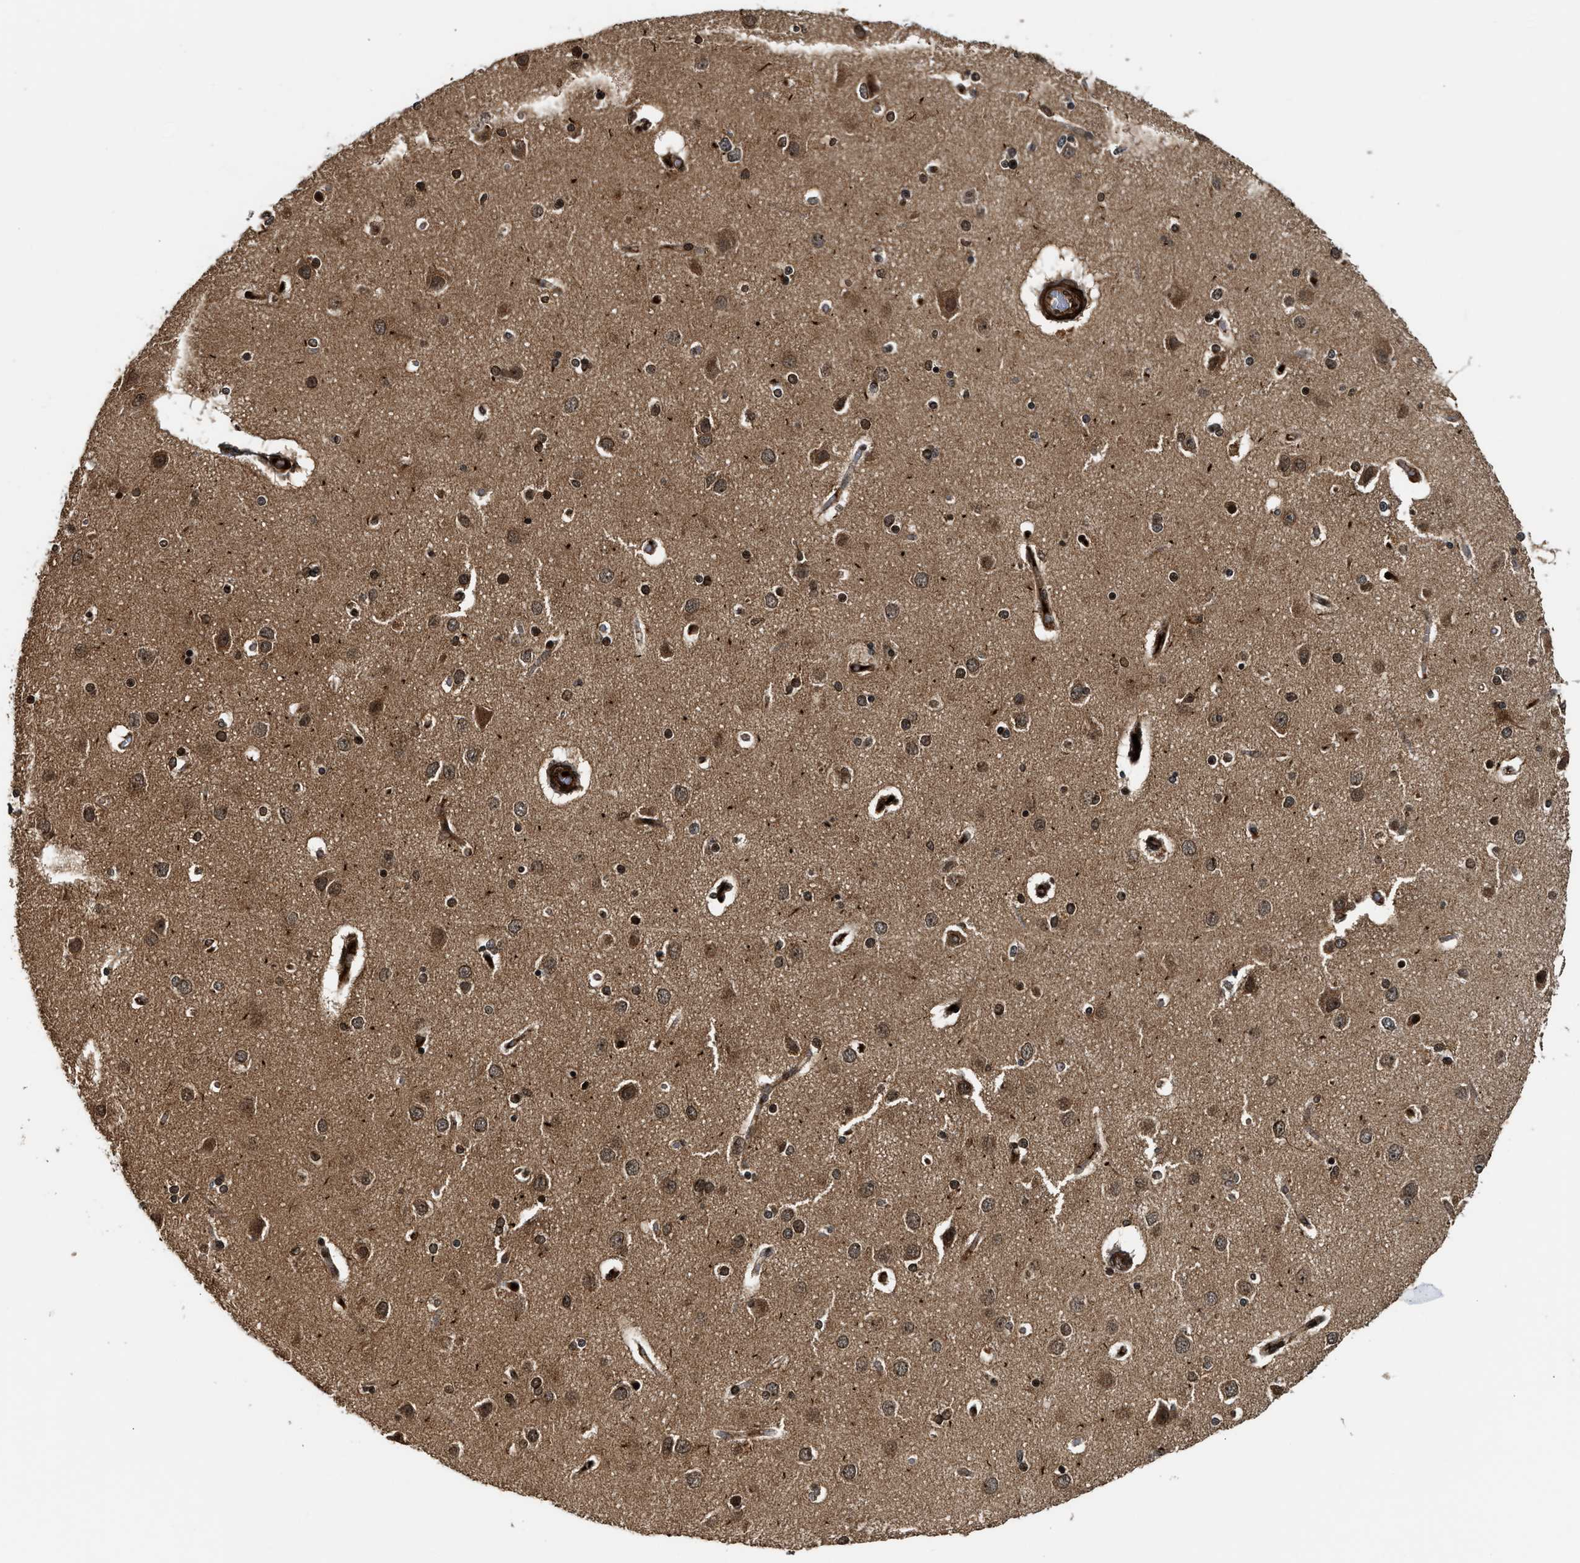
{"staining": {"intensity": "strong", "quantity": ">75%", "location": "cytoplasmic/membranous,nuclear"}, "tissue": "cerebral cortex", "cell_type": "Endothelial cells", "image_type": "normal", "snomed": [{"axis": "morphology", "description": "Normal tissue, NOS"}, {"axis": "topography", "description": "Cerebral cortex"}], "caption": "This histopathology image demonstrates immunohistochemistry (IHC) staining of benign cerebral cortex, with high strong cytoplasmic/membranous,nuclear staining in approximately >75% of endothelial cells.", "gene": "MDM2", "patient": {"sex": "female", "age": 54}}